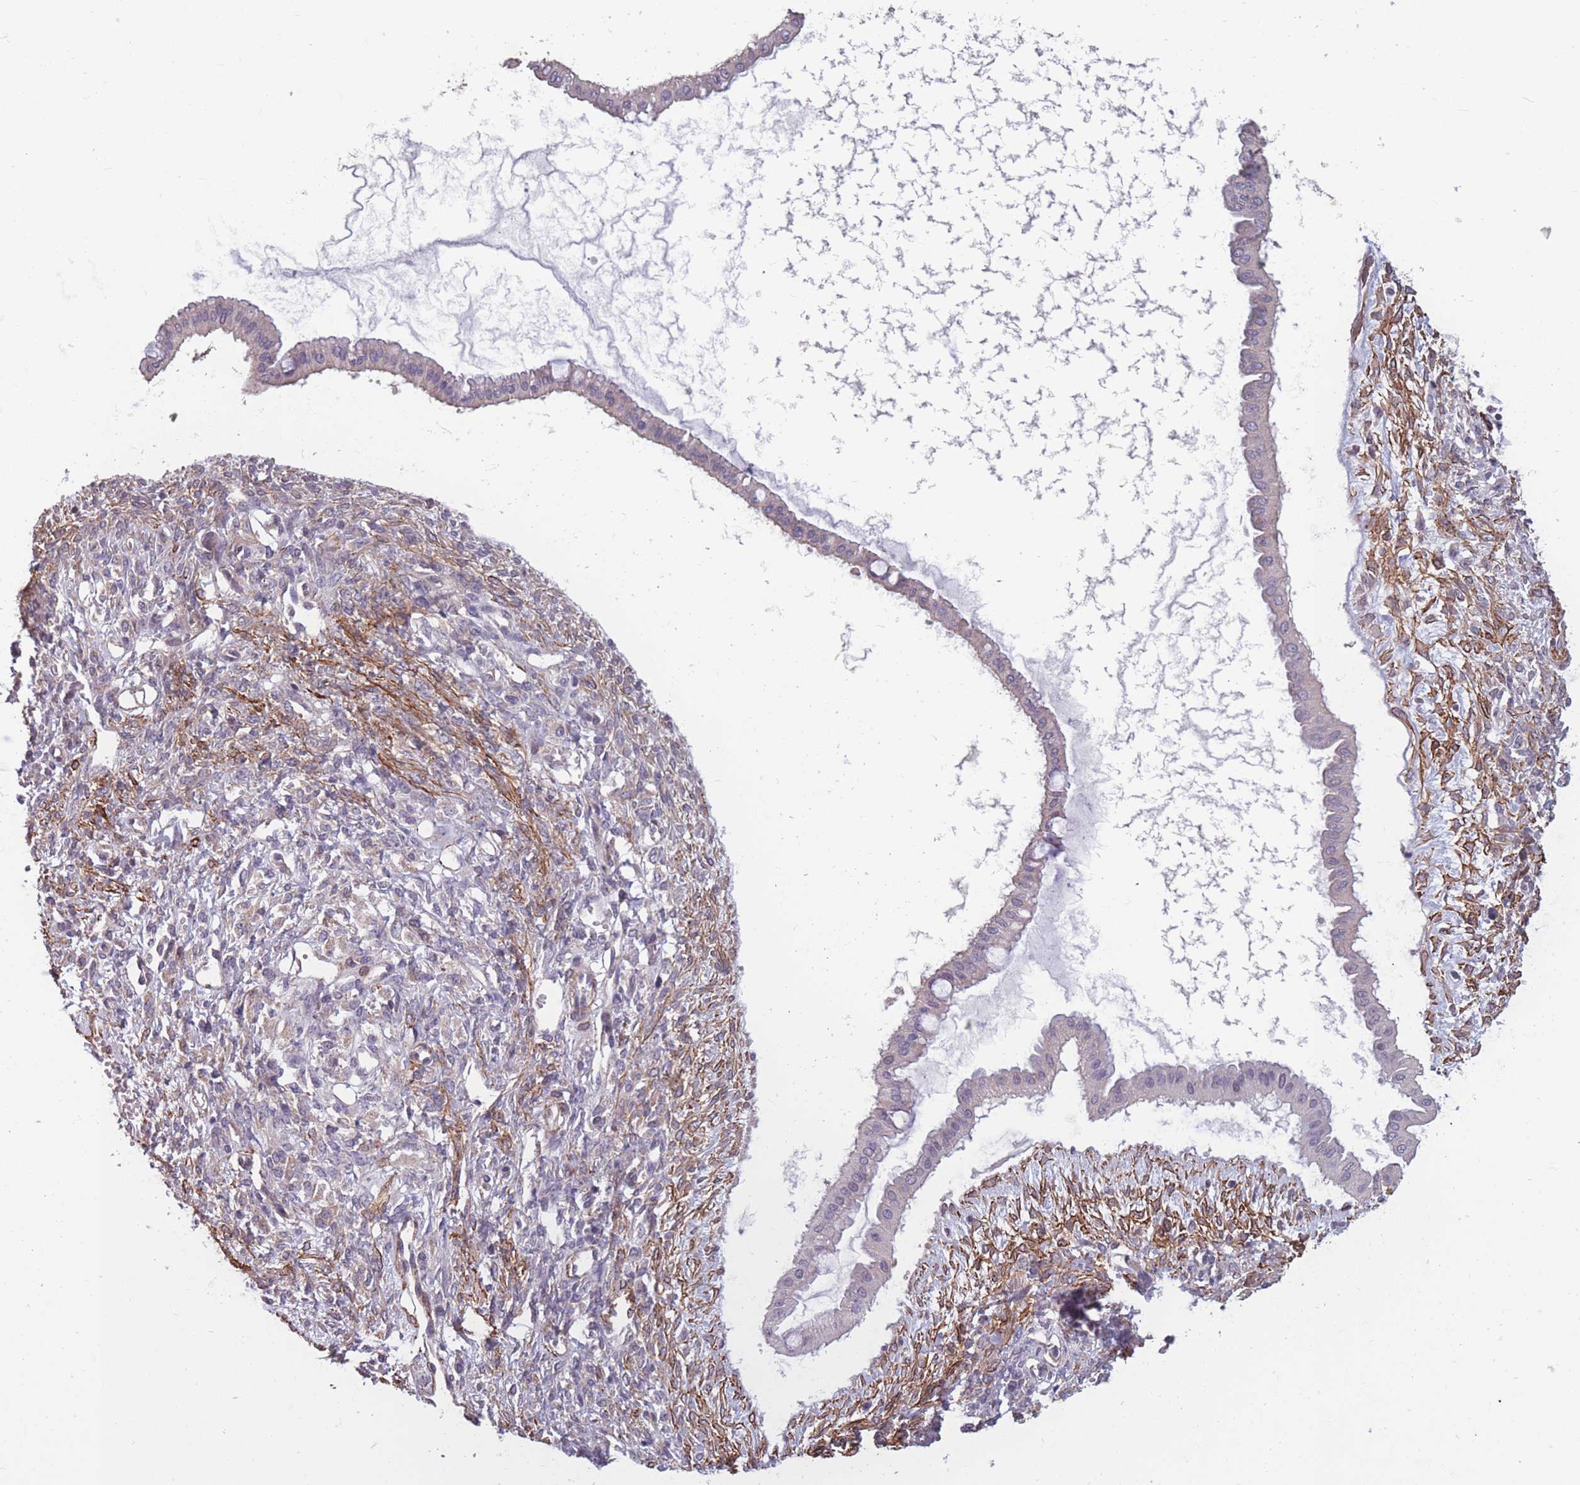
{"staining": {"intensity": "negative", "quantity": "none", "location": "none"}, "tissue": "ovarian cancer", "cell_type": "Tumor cells", "image_type": "cancer", "snomed": [{"axis": "morphology", "description": "Cystadenocarcinoma, mucinous, NOS"}, {"axis": "topography", "description": "Ovary"}], "caption": "Immunohistochemistry micrograph of ovarian cancer (mucinous cystadenocarcinoma) stained for a protein (brown), which shows no expression in tumor cells.", "gene": "TOMM40L", "patient": {"sex": "female", "age": 73}}